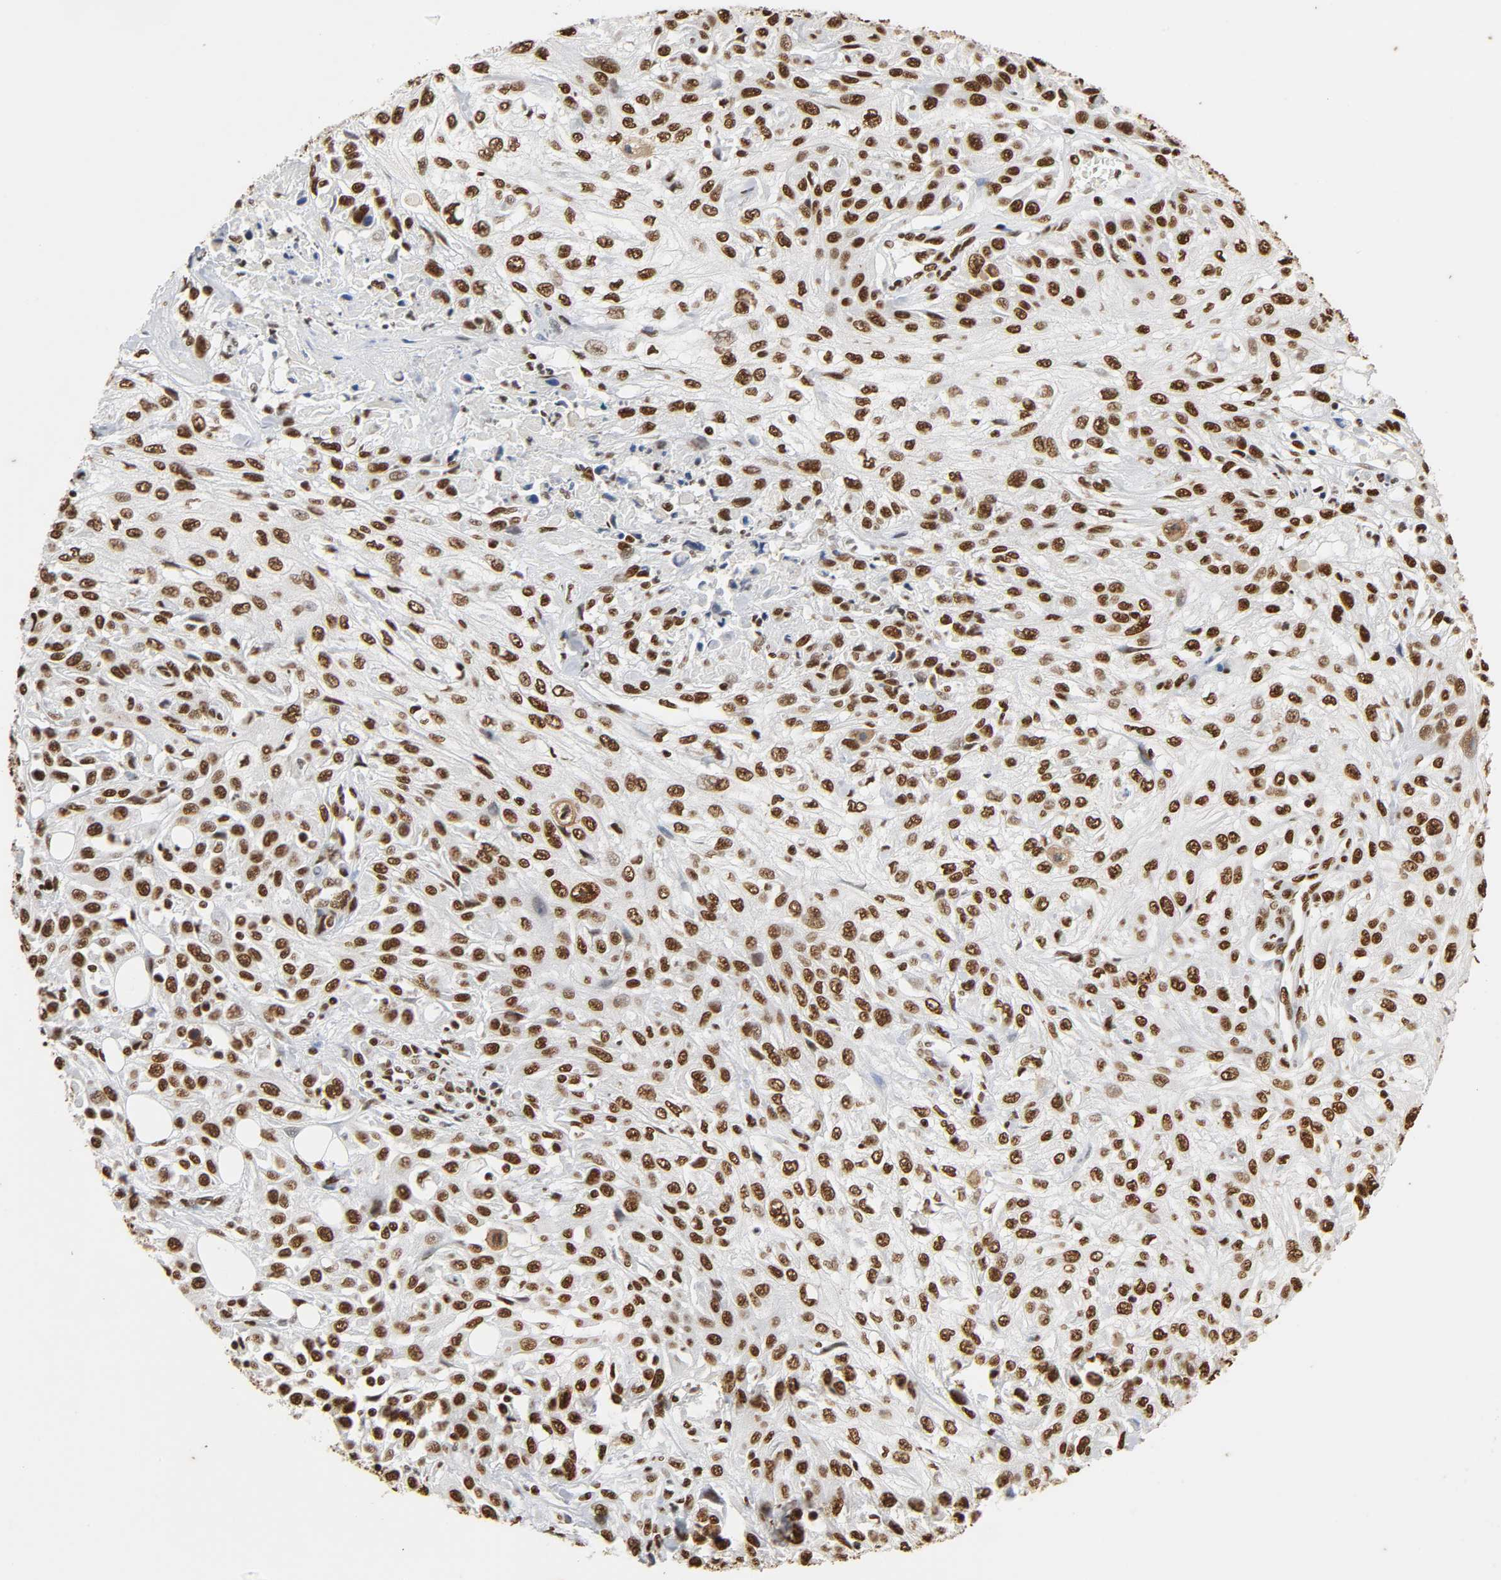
{"staining": {"intensity": "strong", "quantity": ">75%", "location": "nuclear"}, "tissue": "skin cancer", "cell_type": "Tumor cells", "image_type": "cancer", "snomed": [{"axis": "morphology", "description": "Squamous cell carcinoma, NOS"}, {"axis": "topography", "description": "Skin"}], "caption": "Immunohistochemical staining of human skin cancer demonstrates strong nuclear protein positivity in approximately >75% of tumor cells. (DAB (3,3'-diaminobenzidine) = brown stain, brightfield microscopy at high magnification).", "gene": "HNRNPC", "patient": {"sex": "male", "age": 75}}